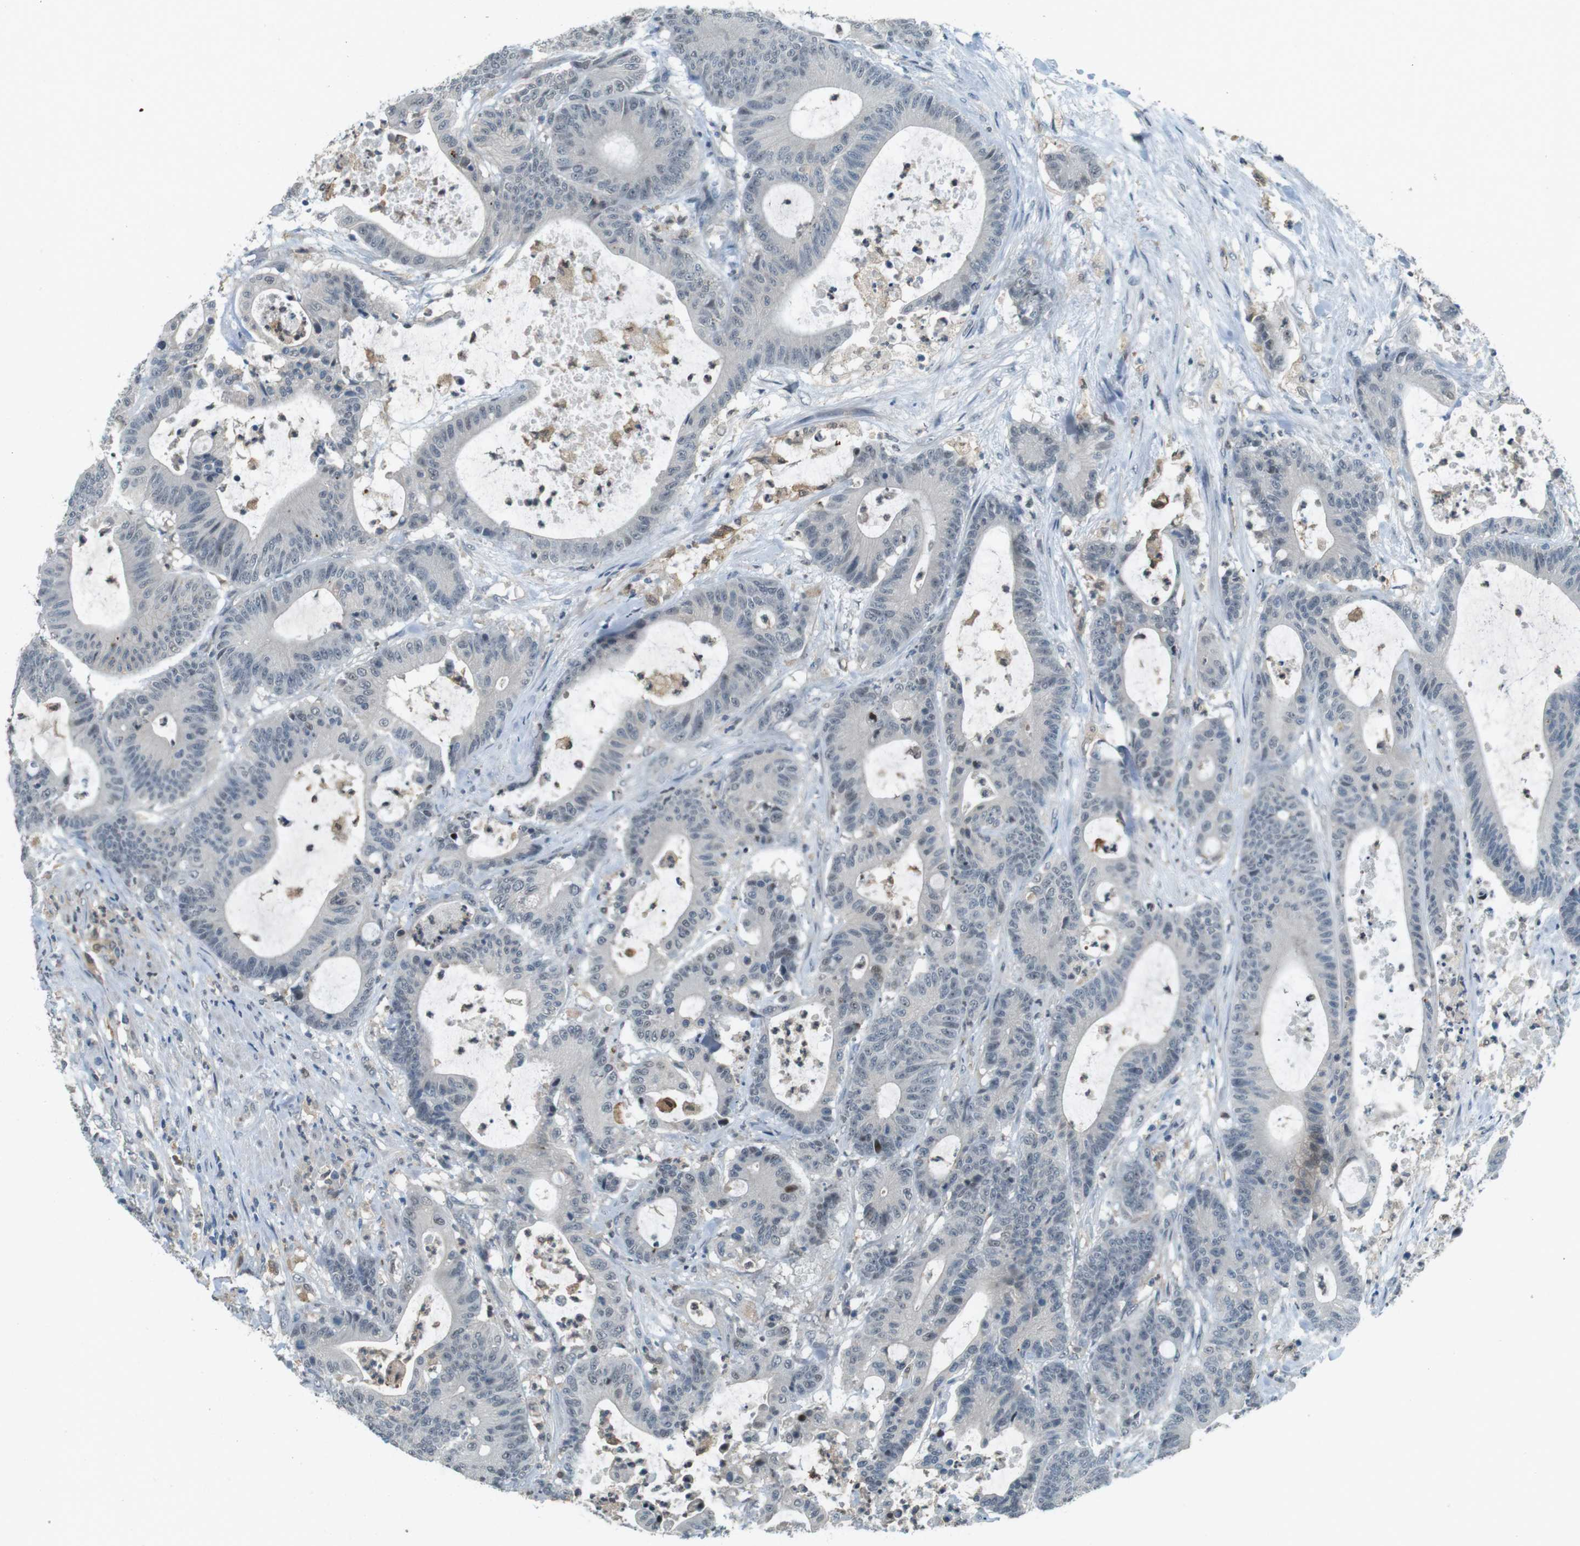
{"staining": {"intensity": "negative", "quantity": "none", "location": "none"}, "tissue": "colorectal cancer", "cell_type": "Tumor cells", "image_type": "cancer", "snomed": [{"axis": "morphology", "description": "Adenocarcinoma, NOS"}, {"axis": "topography", "description": "Colon"}], "caption": "High magnification brightfield microscopy of adenocarcinoma (colorectal) stained with DAB (brown) and counterstained with hematoxylin (blue): tumor cells show no significant expression. (Stains: DAB IHC with hematoxylin counter stain, Microscopy: brightfield microscopy at high magnification).", "gene": "CDK14", "patient": {"sex": "female", "age": 84}}